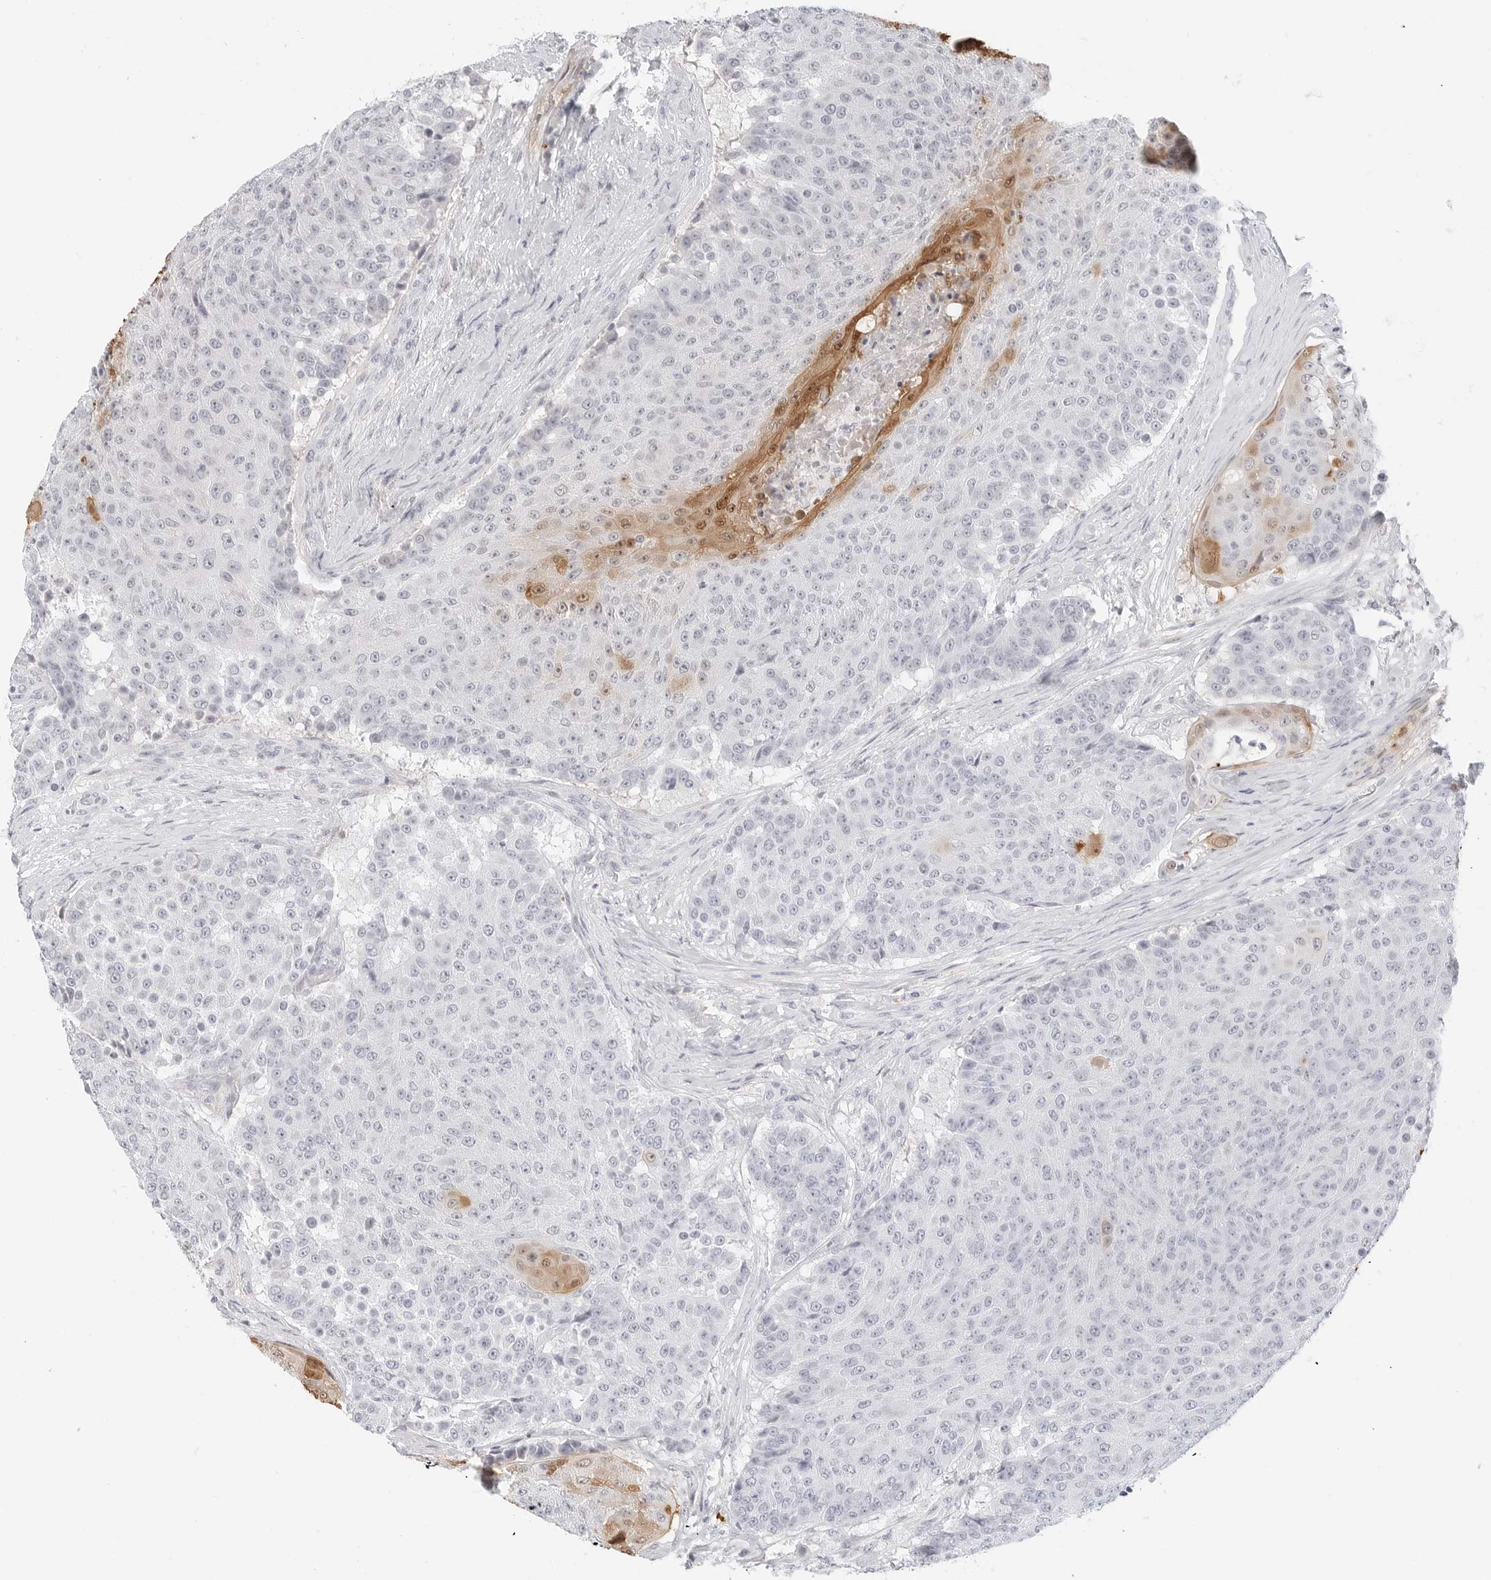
{"staining": {"intensity": "moderate", "quantity": "<25%", "location": "cytoplasmic/membranous,nuclear"}, "tissue": "urothelial cancer", "cell_type": "Tumor cells", "image_type": "cancer", "snomed": [{"axis": "morphology", "description": "Urothelial carcinoma, High grade"}, {"axis": "topography", "description": "Urinary bladder"}], "caption": "Immunohistochemical staining of urothelial carcinoma (high-grade) reveals moderate cytoplasmic/membranous and nuclear protein positivity in approximately <25% of tumor cells.", "gene": "SPIDR", "patient": {"sex": "female", "age": 63}}